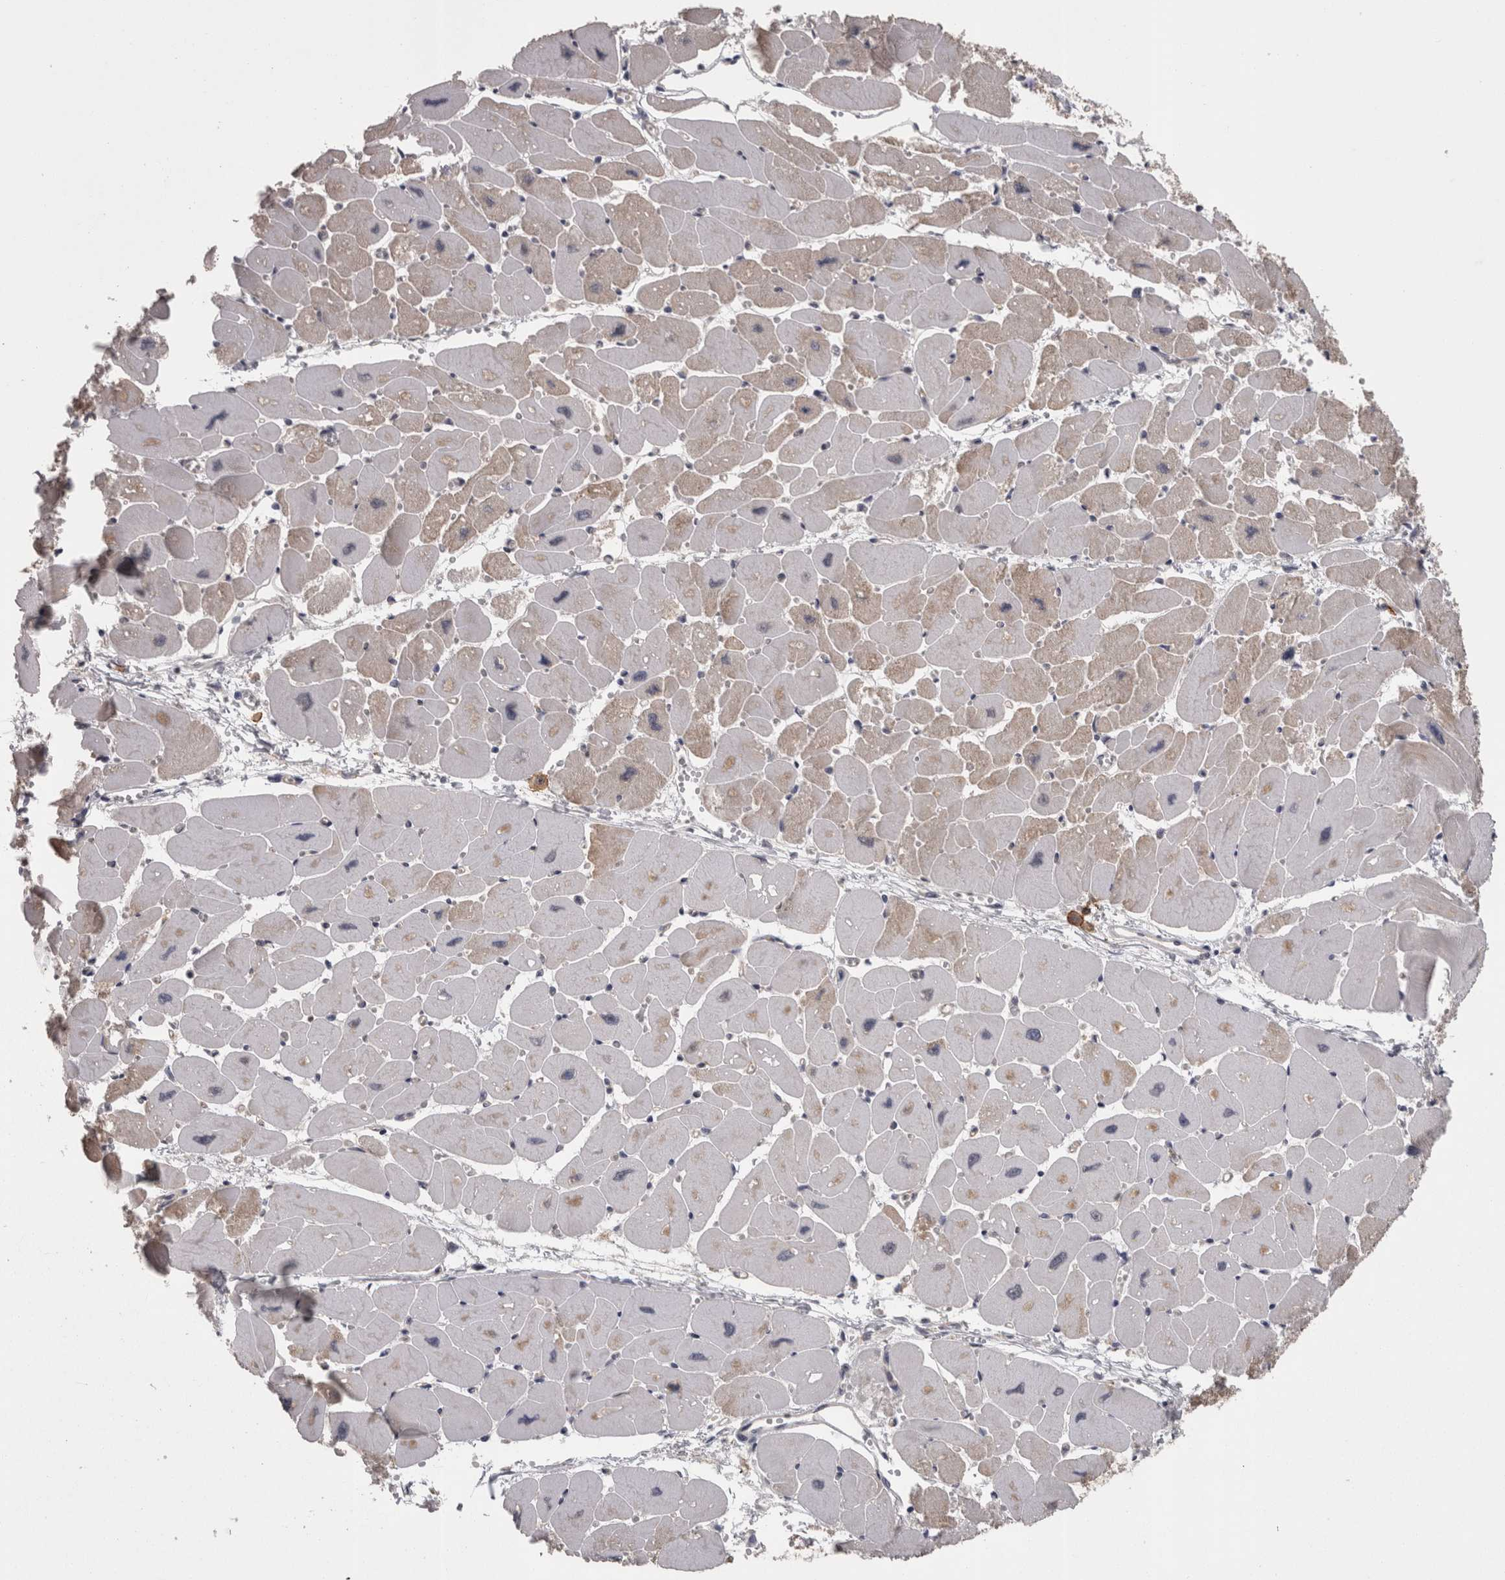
{"staining": {"intensity": "moderate", "quantity": "25%-75%", "location": "cytoplasmic/membranous"}, "tissue": "heart muscle", "cell_type": "Cardiomyocytes", "image_type": "normal", "snomed": [{"axis": "morphology", "description": "Normal tissue, NOS"}, {"axis": "topography", "description": "Heart"}], "caption": "About 25%-75% of cardiomyocytes in unremarkable human heart muscle show moderate cytoplasmic/membranous protein positivity as visualized by brown immunohistochemical staining.", "gene": "PON3", "patient": {"sex": "female", "age": 54}}